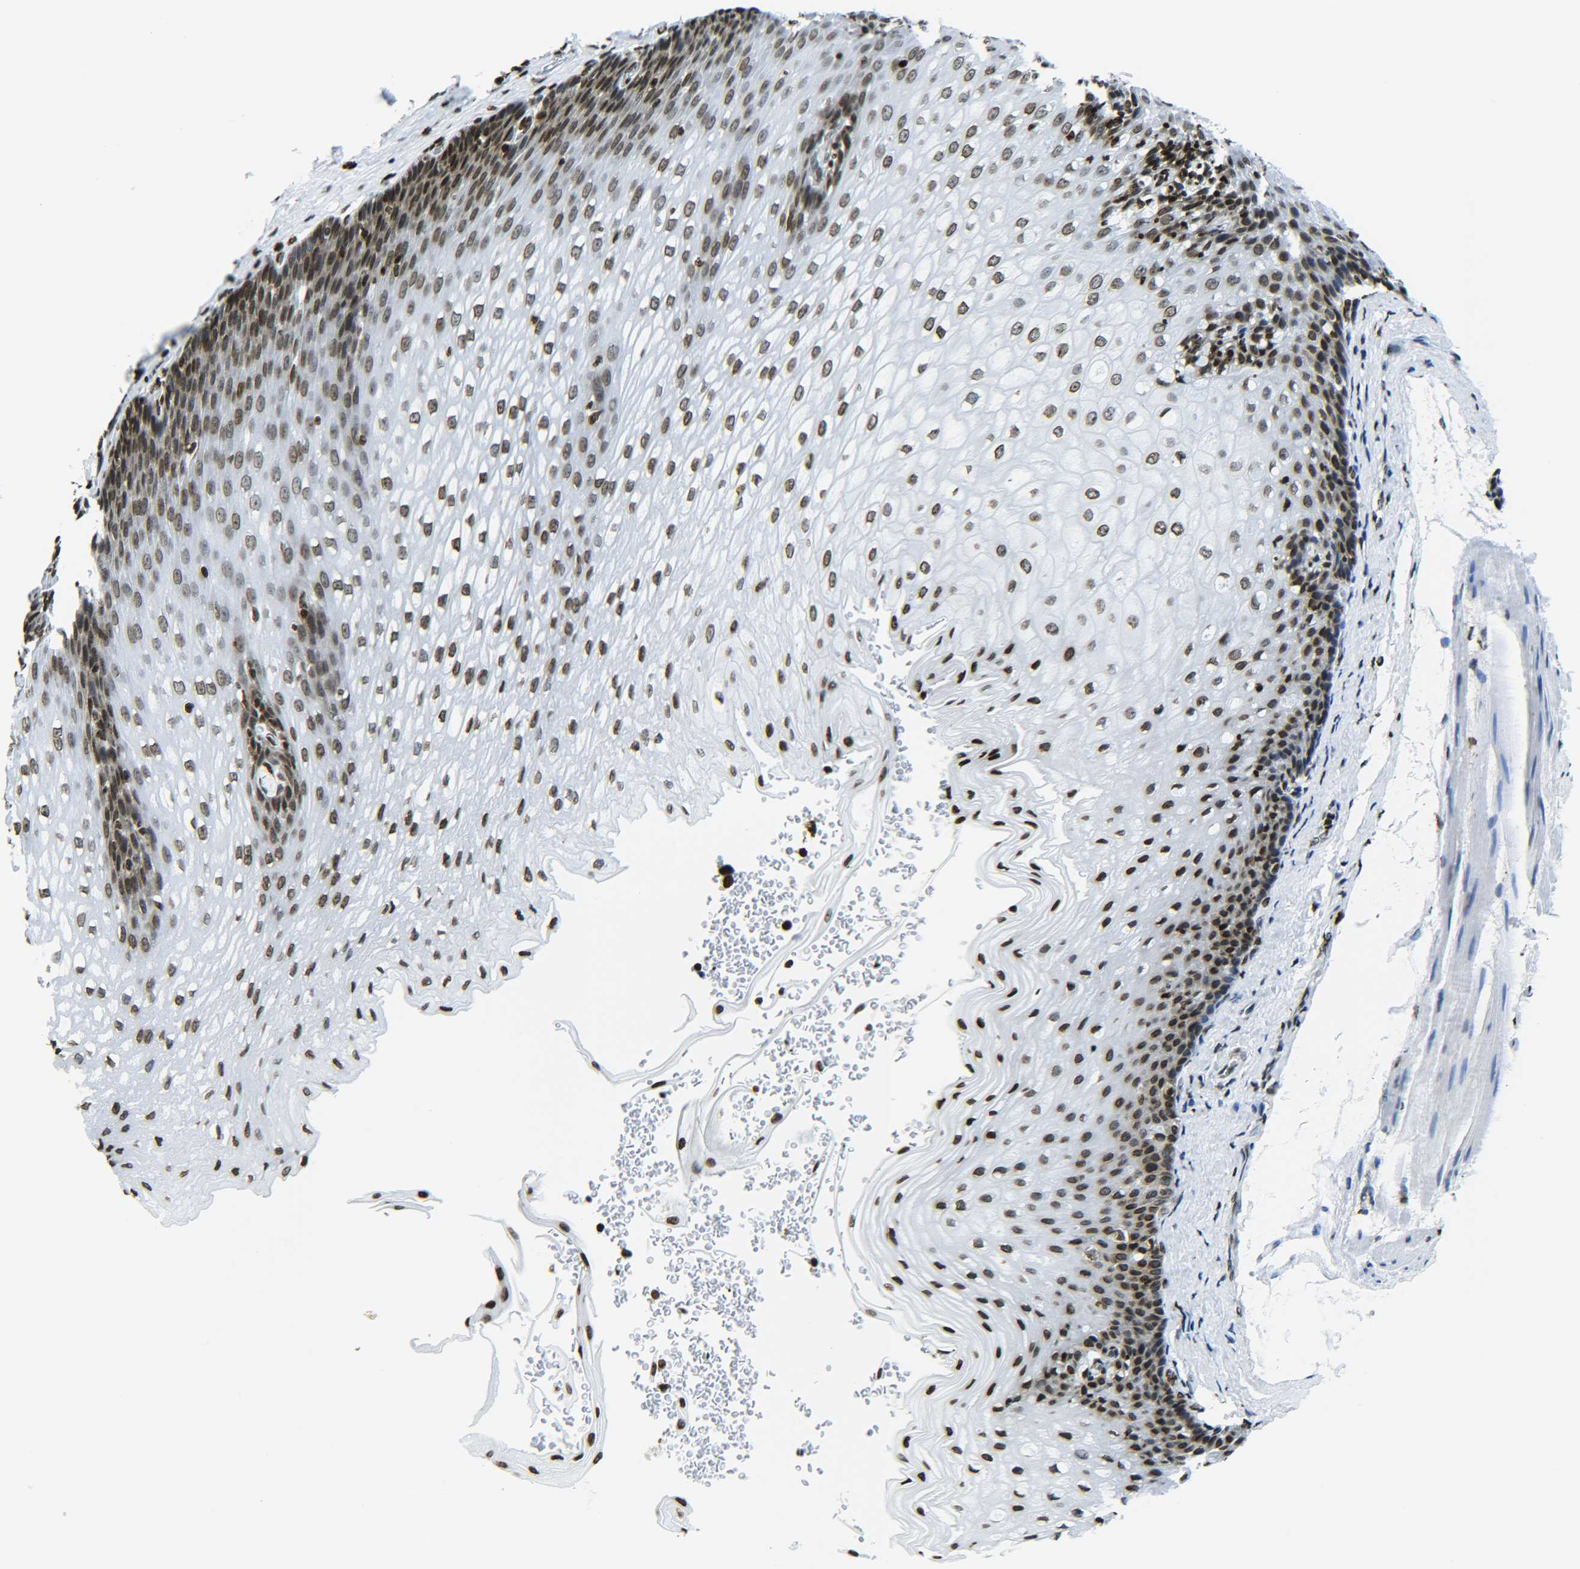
{"staining": {"intensity": "strong", "quantity": ">75%", "location": "nuclear"}, "tissue": "esophagus", "cell_type": "Squamous epithelial cells", "image_type": "normal", "snomed": [{"axis": "morphology", "description": "Normal tissue, NOS"}, {"axis": "topography", "description": "Esophagus"}], "caption": "Squamous epithelial cells exhibit high levels of strong nuclear positivity in about >75% of cells in unremarkable esophagus.", "gene": "H2AX", "patient": {"sex": "male", "age": 48}}